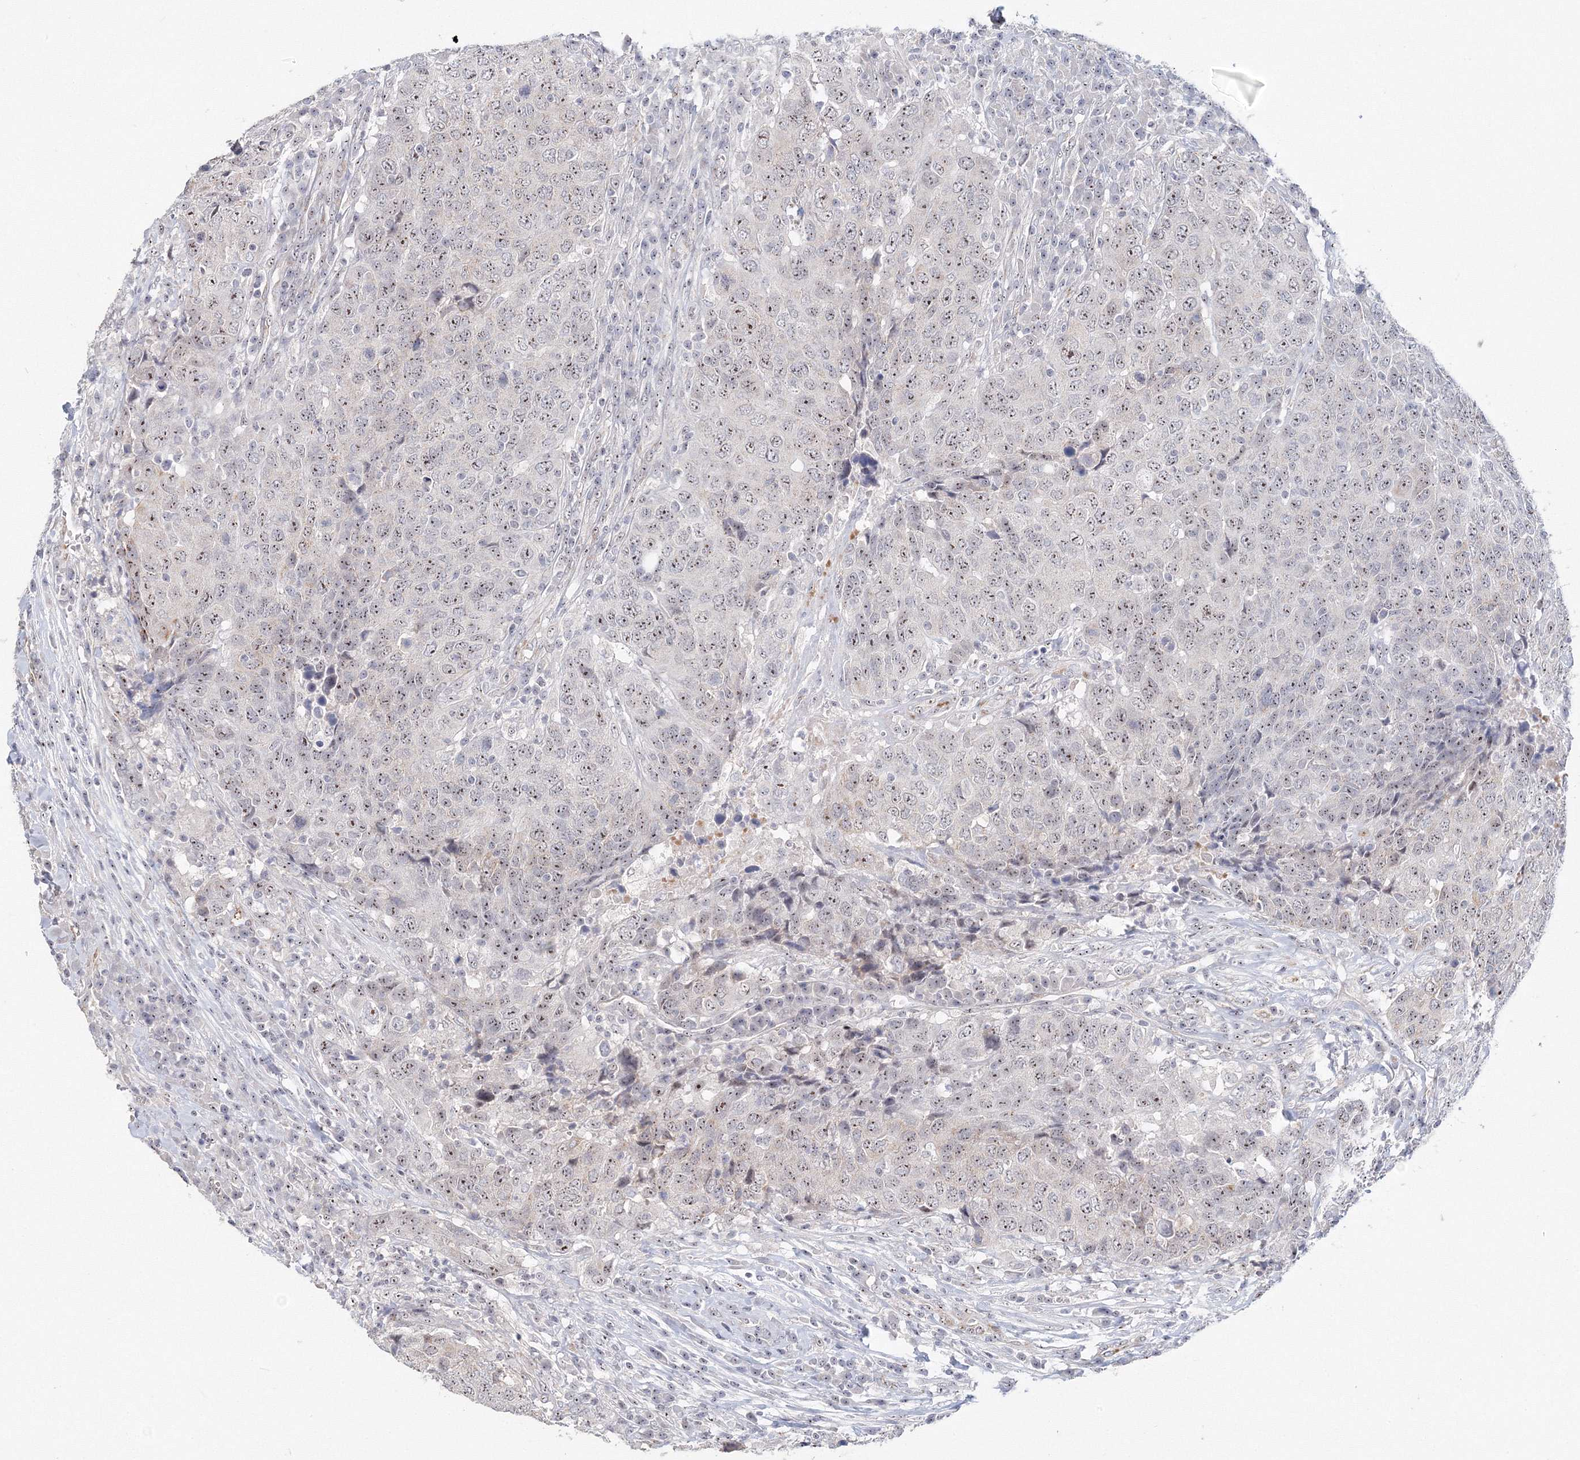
{"staining": {"intensity": "moderate", "quantity": "25%-75%", "location": "nuclear"}, "tissue": "head and neck cancer", "cell_type": "Tumor cells", "image_type": "cancer", "snomed": [{"axis": "morphology", "description": "Squamous cell carcinoma, NOS"}, {"axis": "topography", "description": "Head-Neck"}], "caption": "DAB immunohistochemical staining of human head and neck cancer shows moderate nuclear protein expression in approximately 25%-75% of tumor cells. (brown staining indicates protein expression, while blue staining denotes nuclei).", "gene": "SIRT7", "patient": {"sex": "male", "age": 66}}